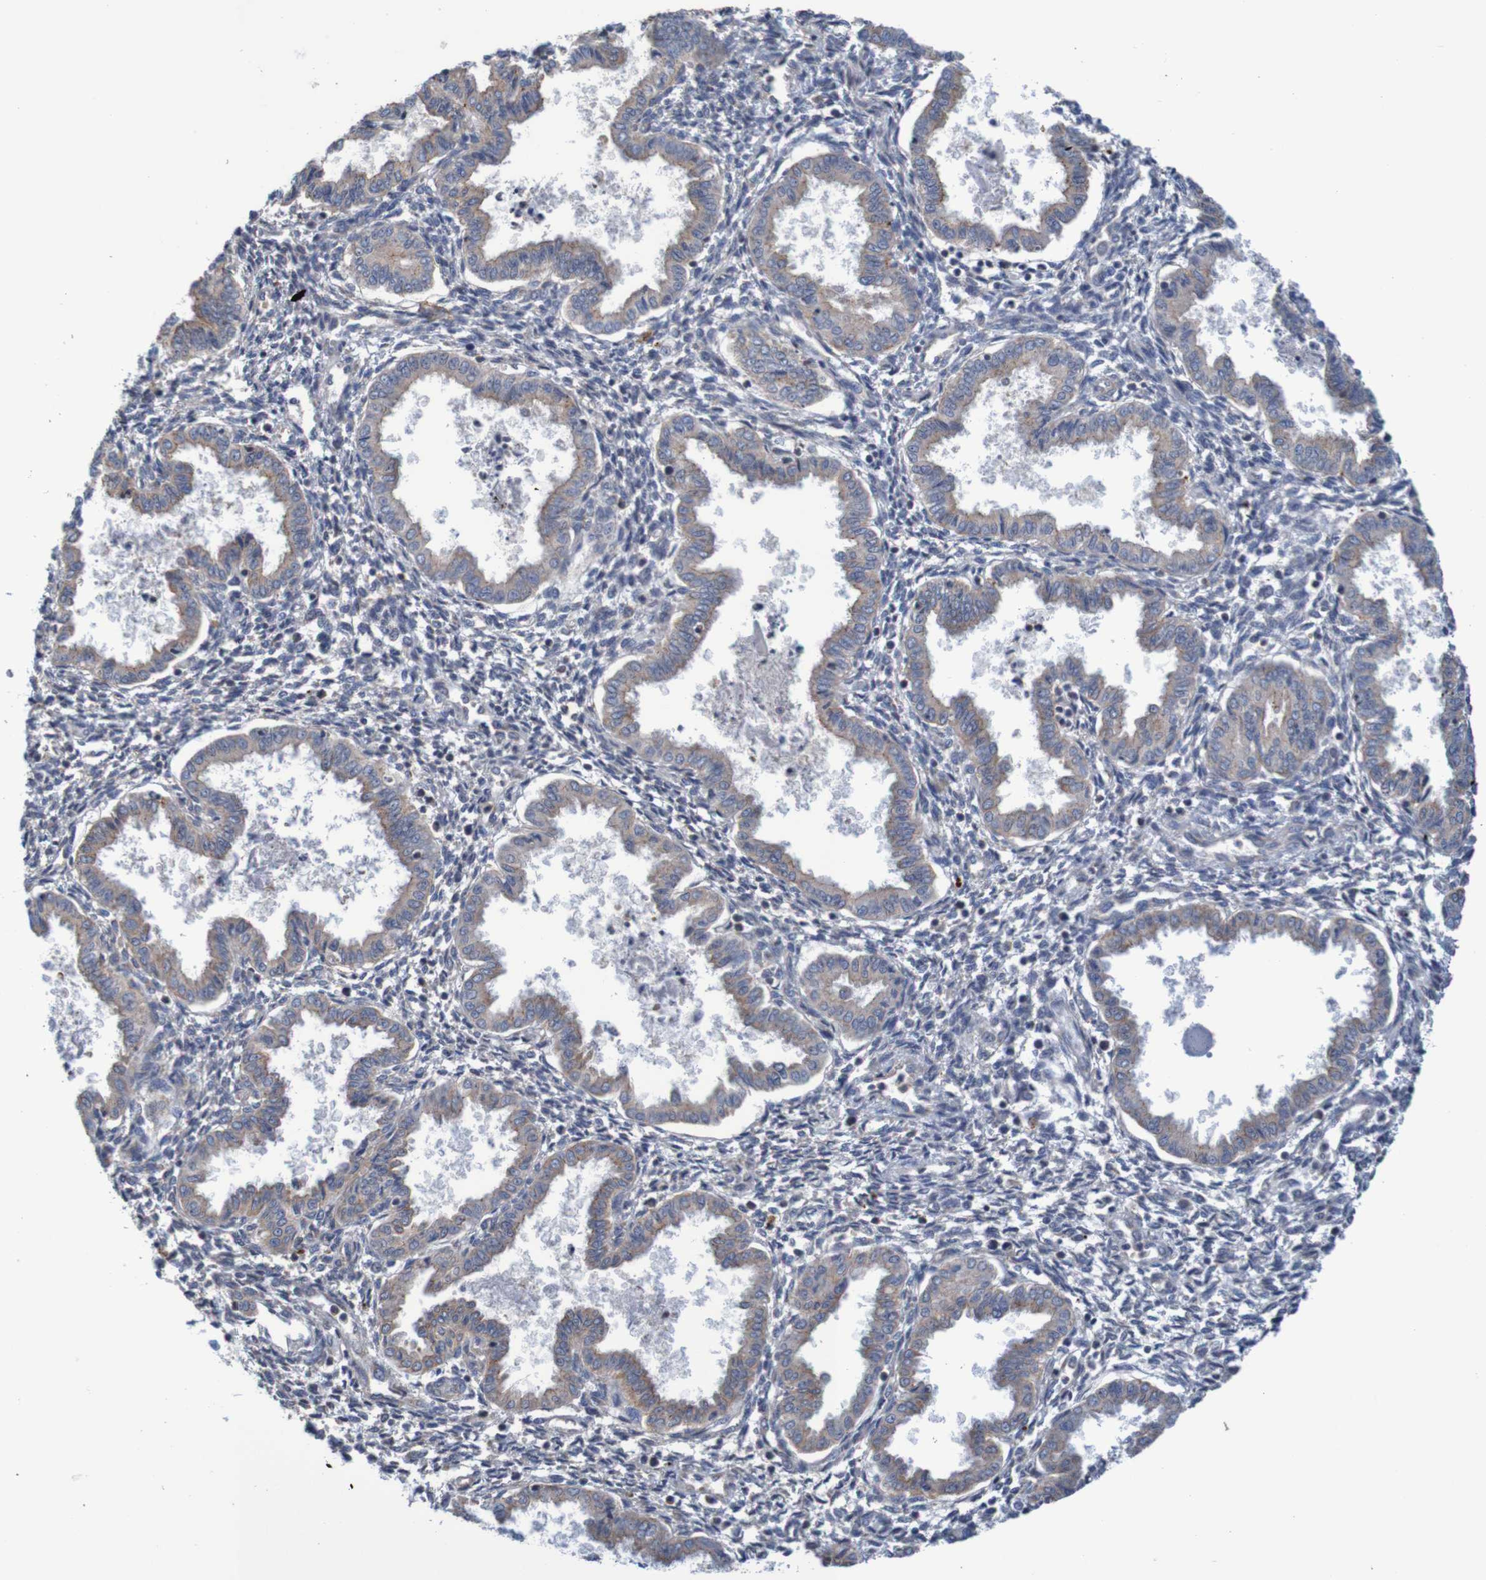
{"staining": {"intensity": "weak", "quantity": "25%-75%", "location": "cytoplasmic/membranous"}, "tissue": "endometrium", "cell_type": "Cells in endometrial stroma", "image_type": "normal", "snomed": [{"axis": "morphology", "description": "Normal tissue, NOS"}, {"axis": "topography", "description": "Endometrium"}], "caption": "High-power microscopy captured an immunohistochemistry (IHC) photomicrograph of normal endometrium, revealing weak cytoplasmic/membranous positivity in approximately 25%-75% of cells in endometrial stroma.", "gene": "CLDN18", "patient": {"sex": "female", "age": 33}}